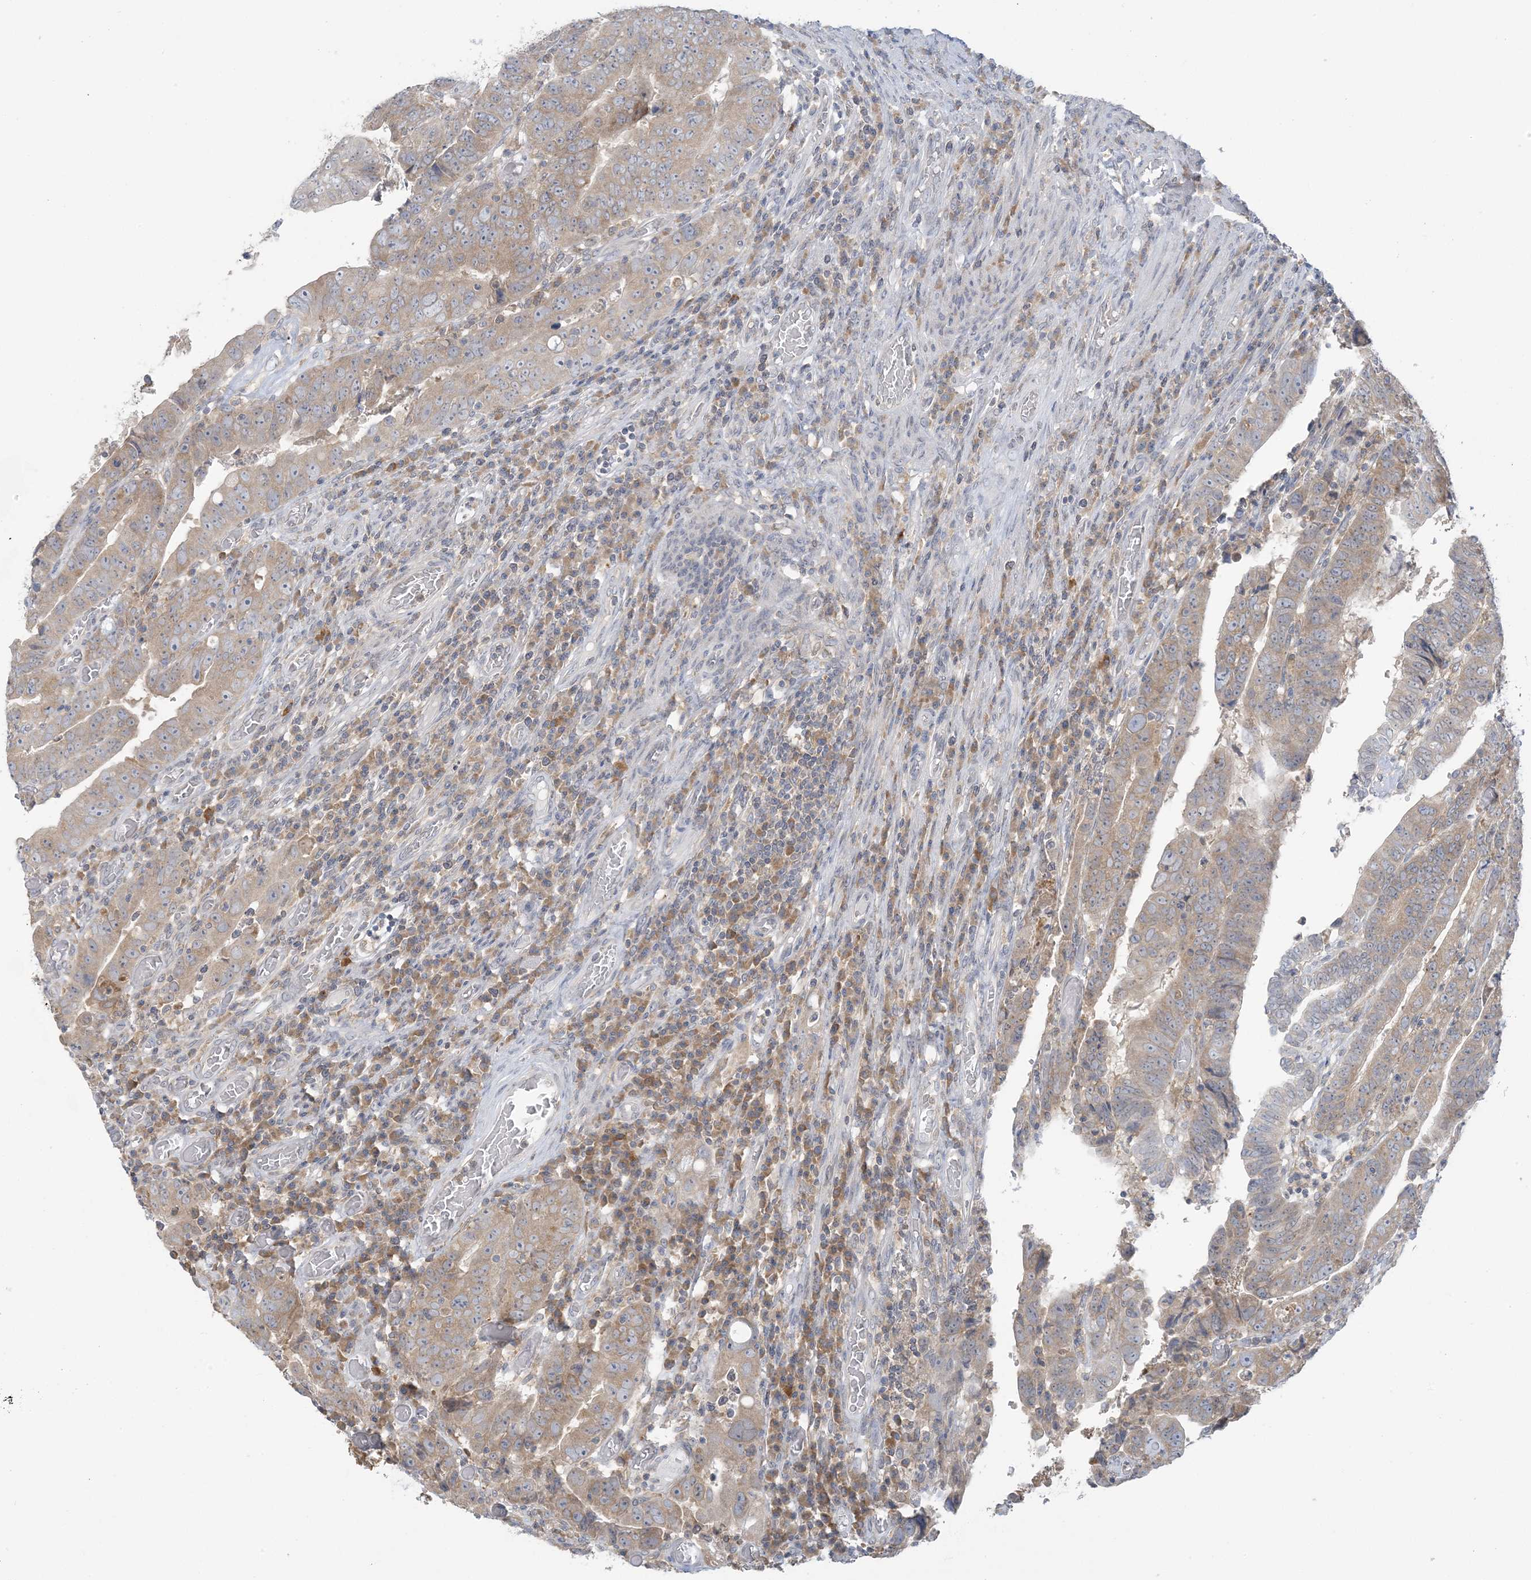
{"staining": {"intensity": "weak", "quantity": ">75%", "location": "cytoplasmic/membranous"}, "tissue": "colorectal cancer", "cell_type": "Tumor cells", "image_type": "cancer", "snomed": [{"axis": "morphology", "description": "Normal tissue, NOS"}, {"axis": "morphology", "description": "Adenocarcinoma, NOS"}, {"axis": "topography", "description": "Rectum"}], "caption": "Human colorectal cancer (adenocarcinoma) stained for a protein (brown) demonstrates weak cytoplasmic/membranous positive staining in approximately >75% of tumor cells.", "gene": "EEFSEC", "patient": {"sex": "female", "age": 65}}